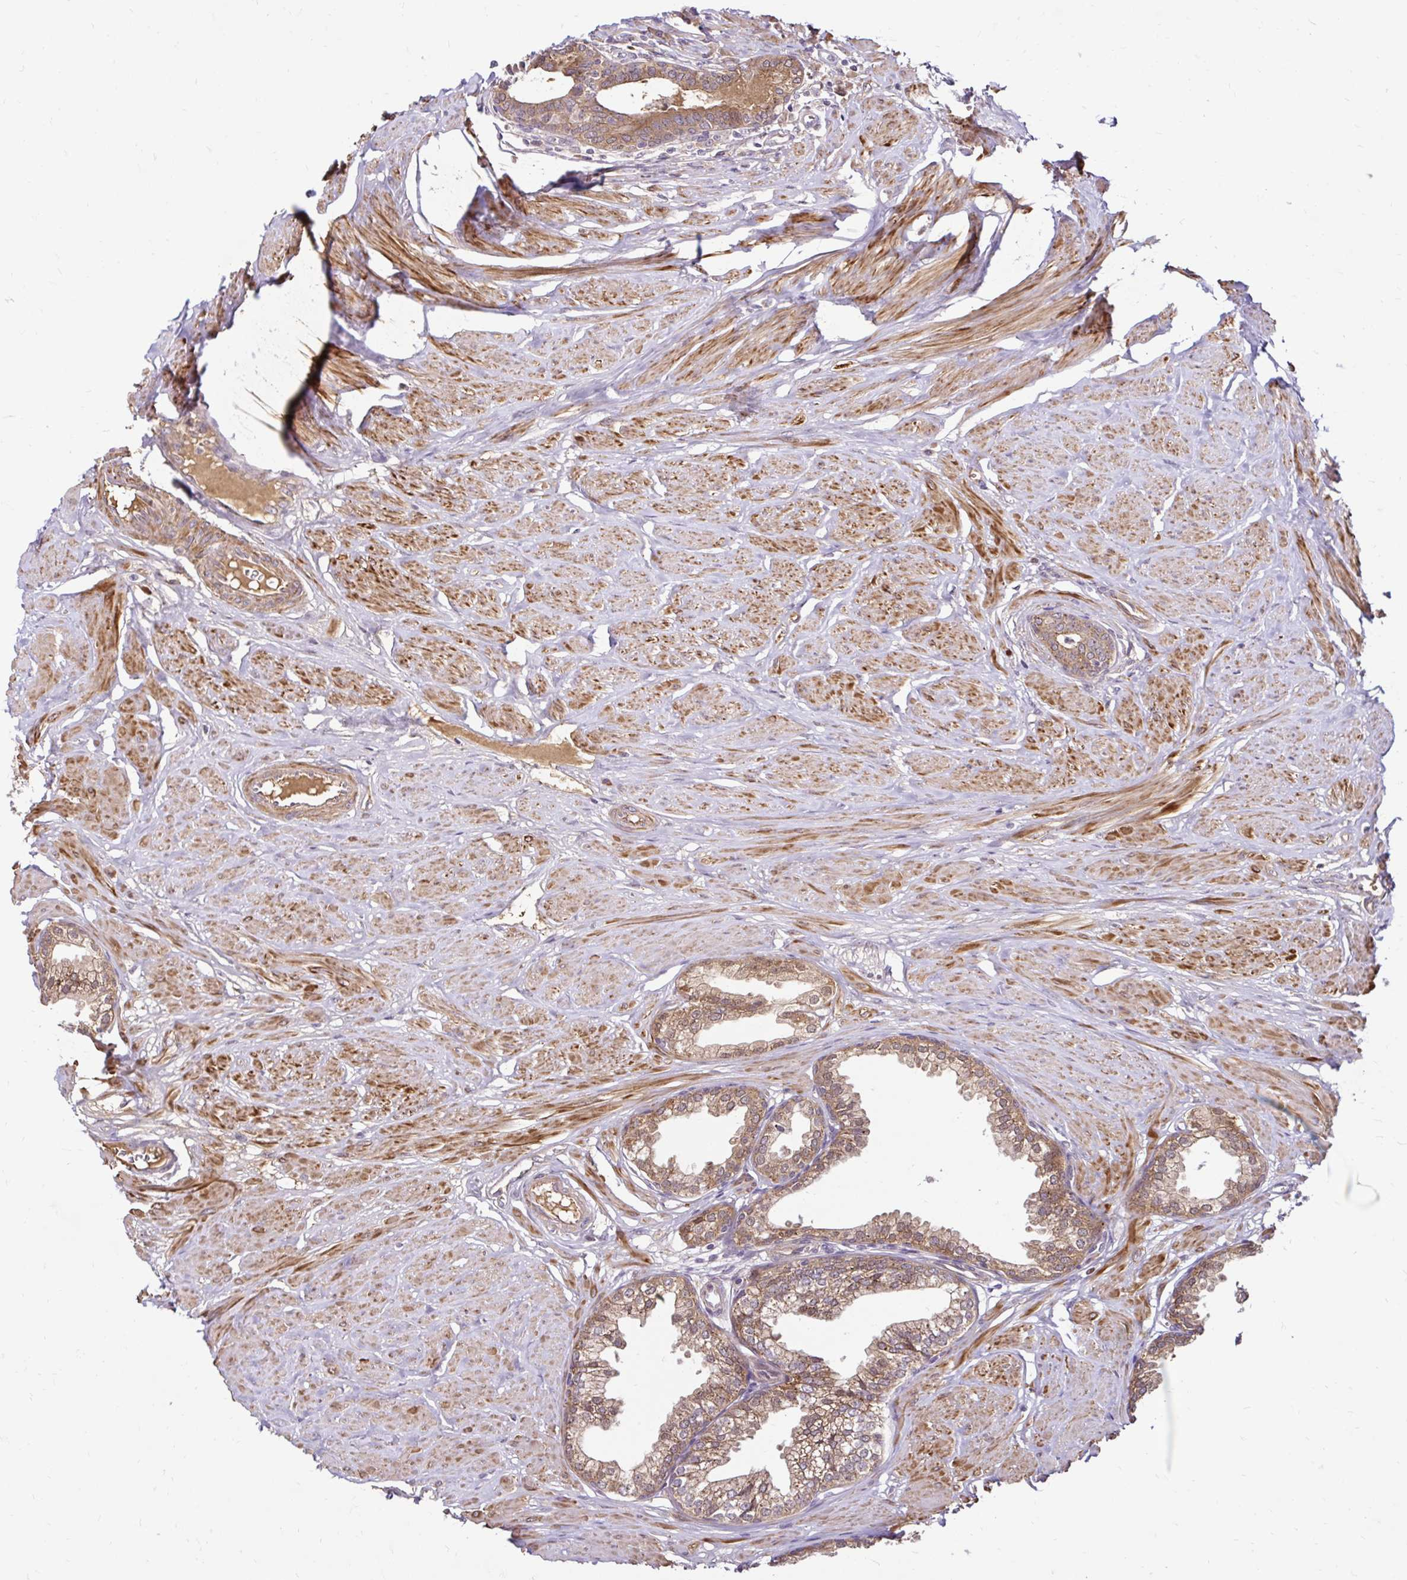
{"staining": {"intensity": "moderate", "quantity": ">75%", "location": "cytoplasmic/membranous"}, "tissue": "prostate", "cell_type": "Glandular cells", "image_type": "normal", "snomed": [{"axis": "morphology", "description": "Normal tissue, NOS"}, {"axis": "topography", "description": "Prostate"}, {"axis": "topography", "description": "Peripheral nerve tissue"}], "caption": "Protein staining demonstrates moderate cytoplasmic/membranous staining in about >75% of glandular cells in benign prostate. (Stains: DAB in brown, nuclei in blue, Microscopy: brightfield microscopy at high magnification).", "gene": "ARHGEF37", "patient": {"sex": "male", "age": 55}}